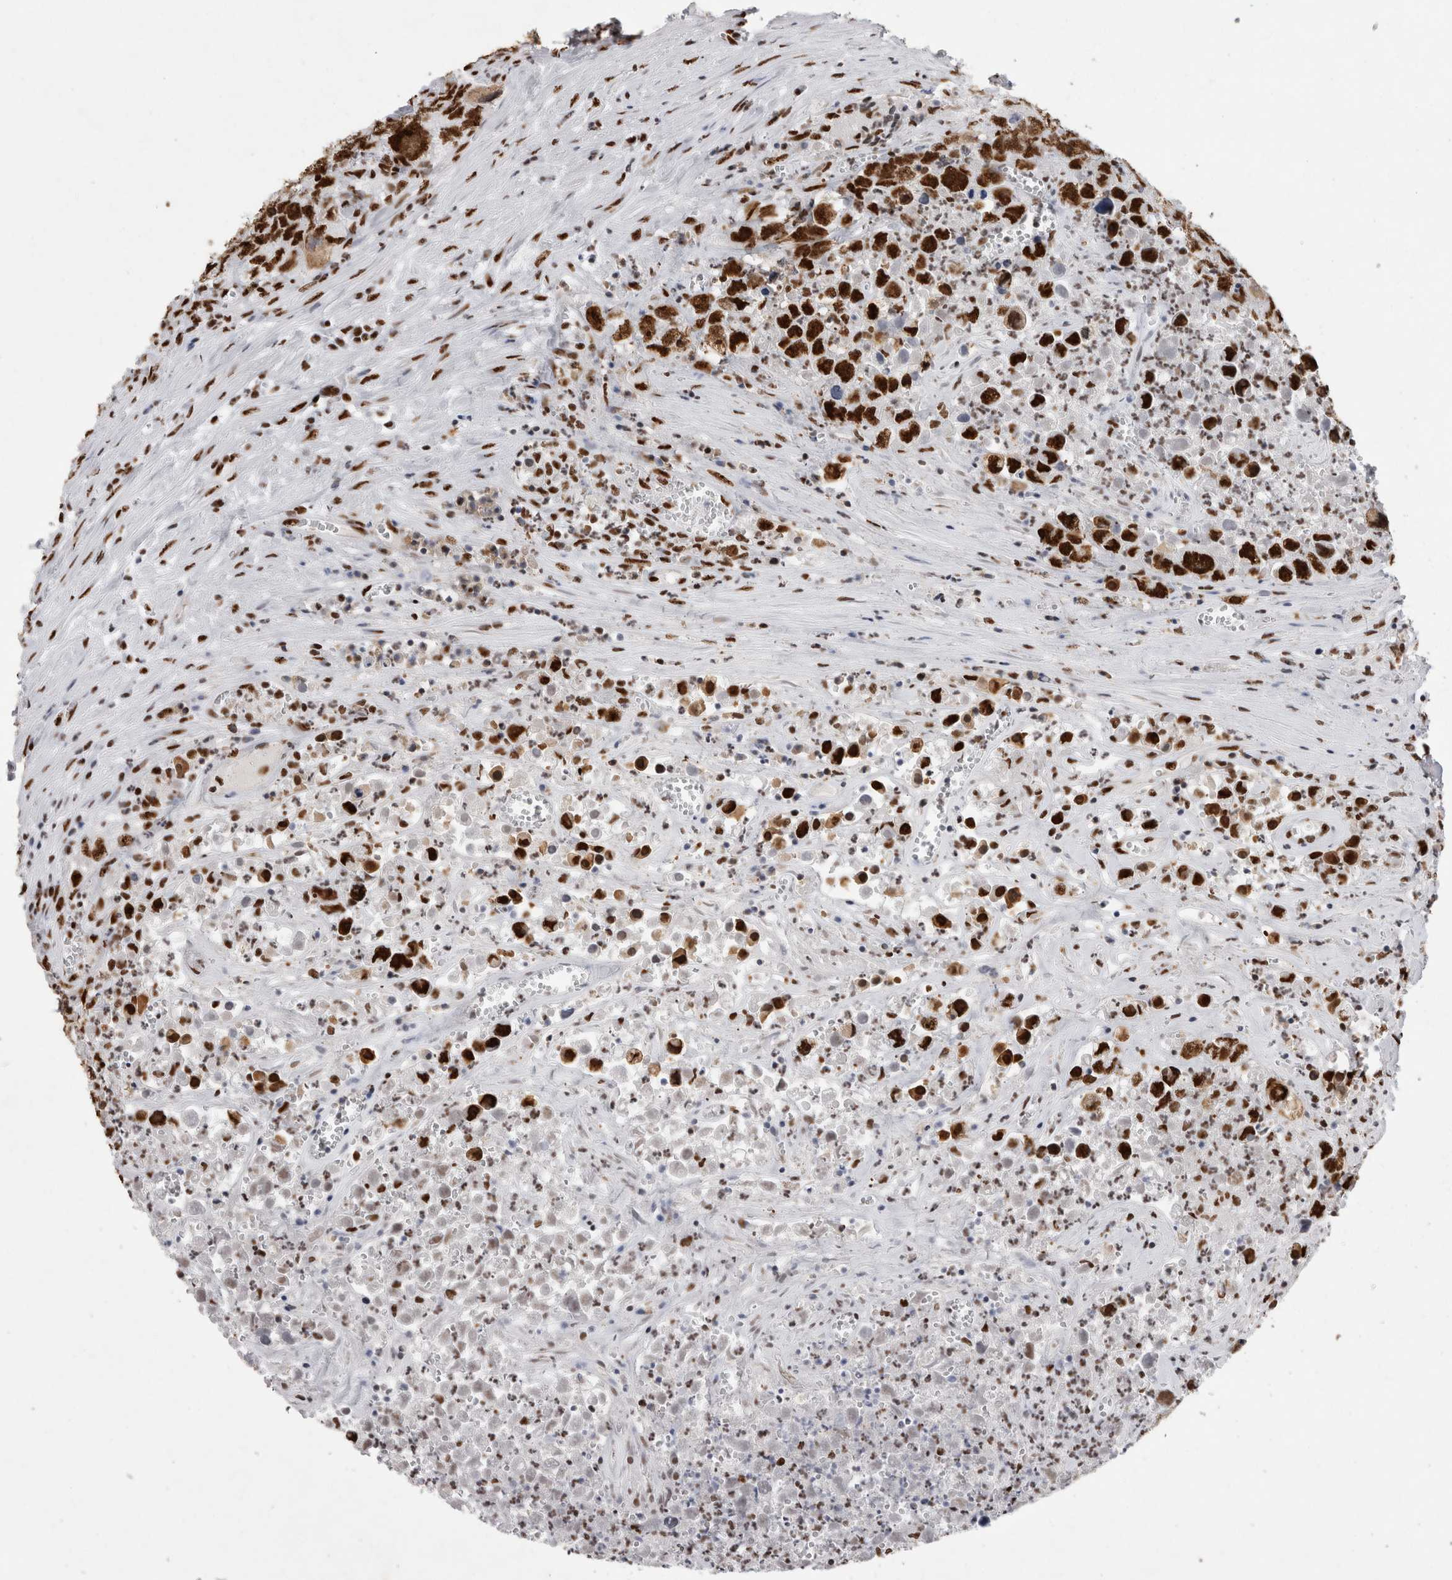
{"staining": {"intensity": "strong", "quantity": "25%-75%", "location": "nuclear"}, "tissue": "testis cancer", "cell_type": "Tumor cells", "image_type": "cancer", "snomed": [{"axis": "morphology", "description": "Seminoma, NOS"}, {"axis": "morphology", "description": "Carcinoma, Embryonal, NOS"}, {"axis": "topography", "description": "Testis"}], "caption": "Strong nuclear protein expression is appreciated in approximately 25%-75% of tumor cells in testis embryonal carcinoma.", "gene": "ALPK3", "patient": {"sex": "male", "age": 43}}